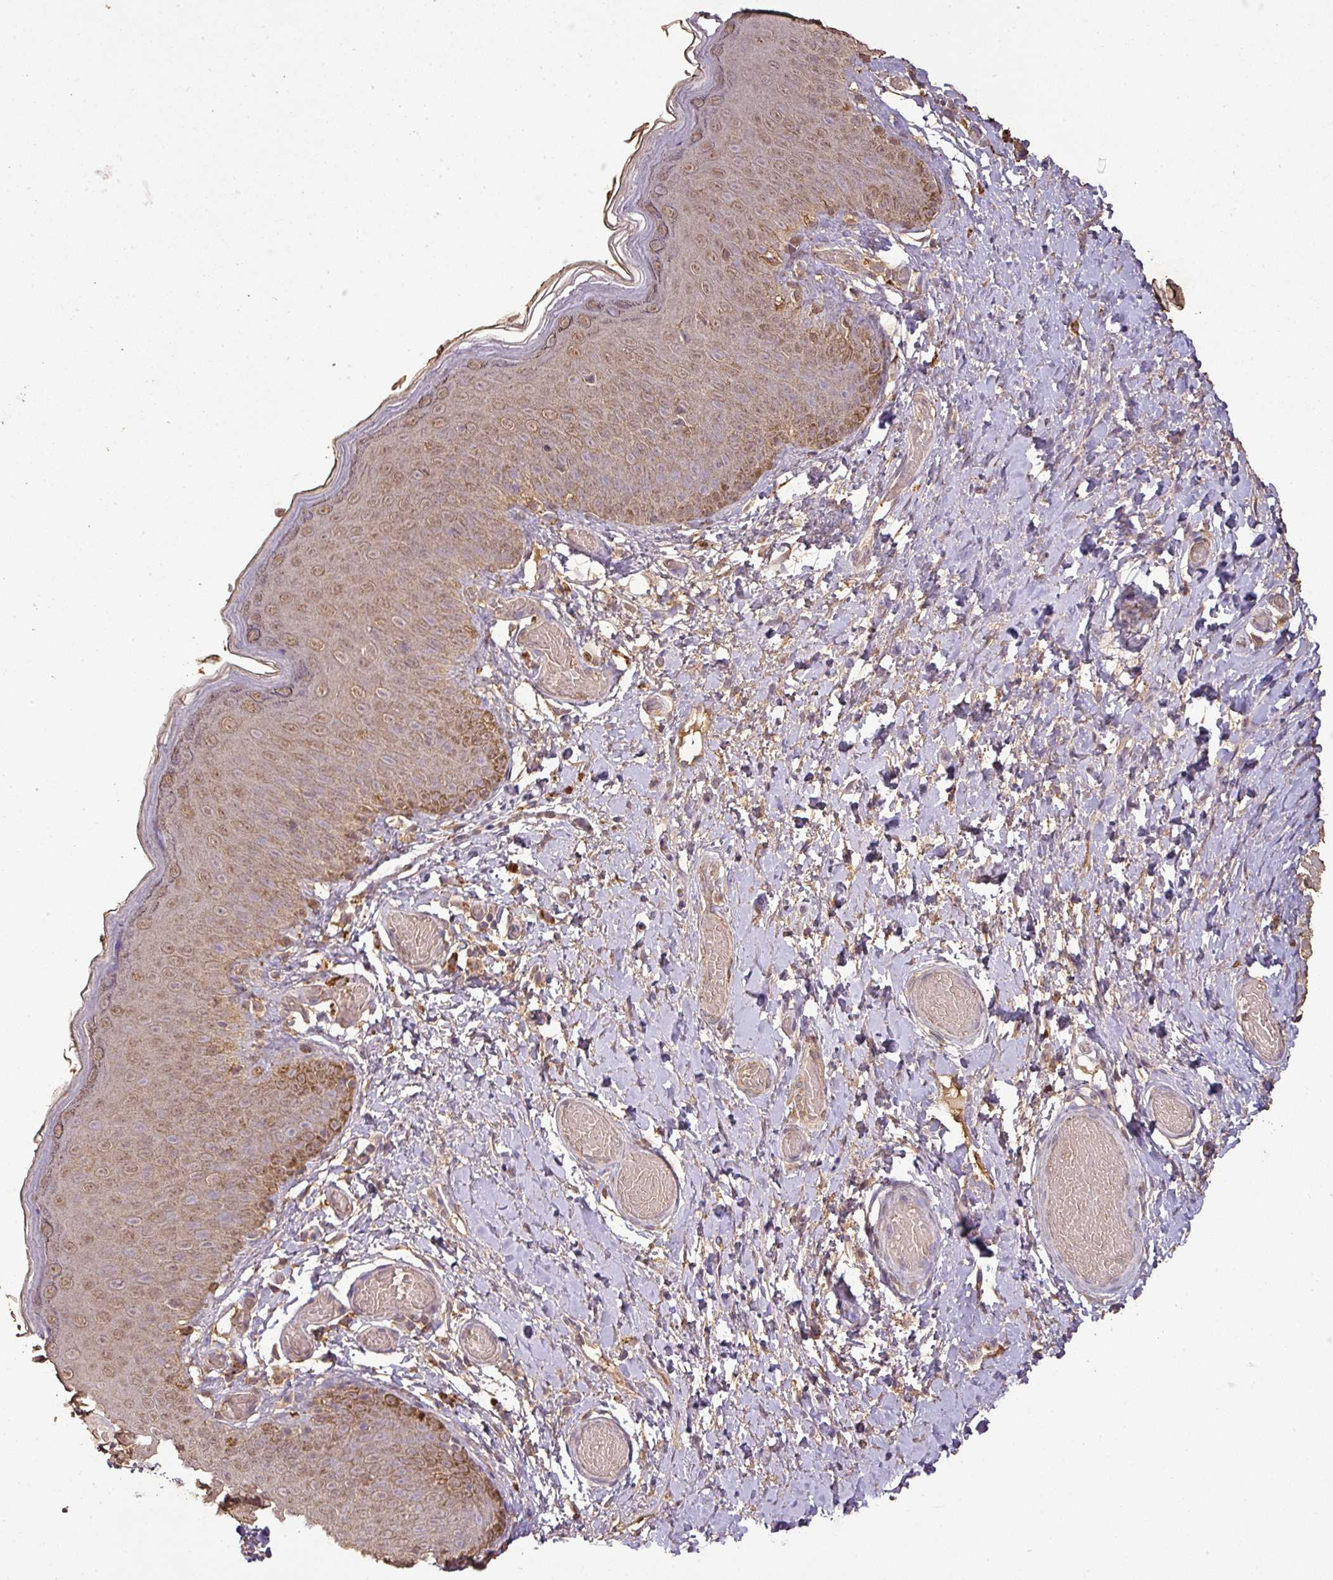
{"staining": {"intensity": "moderate", "quantity": "25%-75%", "location": "nuclear"}, "tissue": "skin", "cell_type": "Epidermal cells", "image_type": "normal", "snomed": [{"axis": "morphology", "description": "Normal tissue, NOS"}, {"axis": "topography", "description": "Anal"}], "caption": "Immunohistochemistry micrograph of benign skin stained for a protein (brown), which exhibits medium levels of moderate nuclear staining in approximately 25%-75% of epidermal cells.", "gene": "ATAT1", "patient": {"sex": "female", "age": 40}}